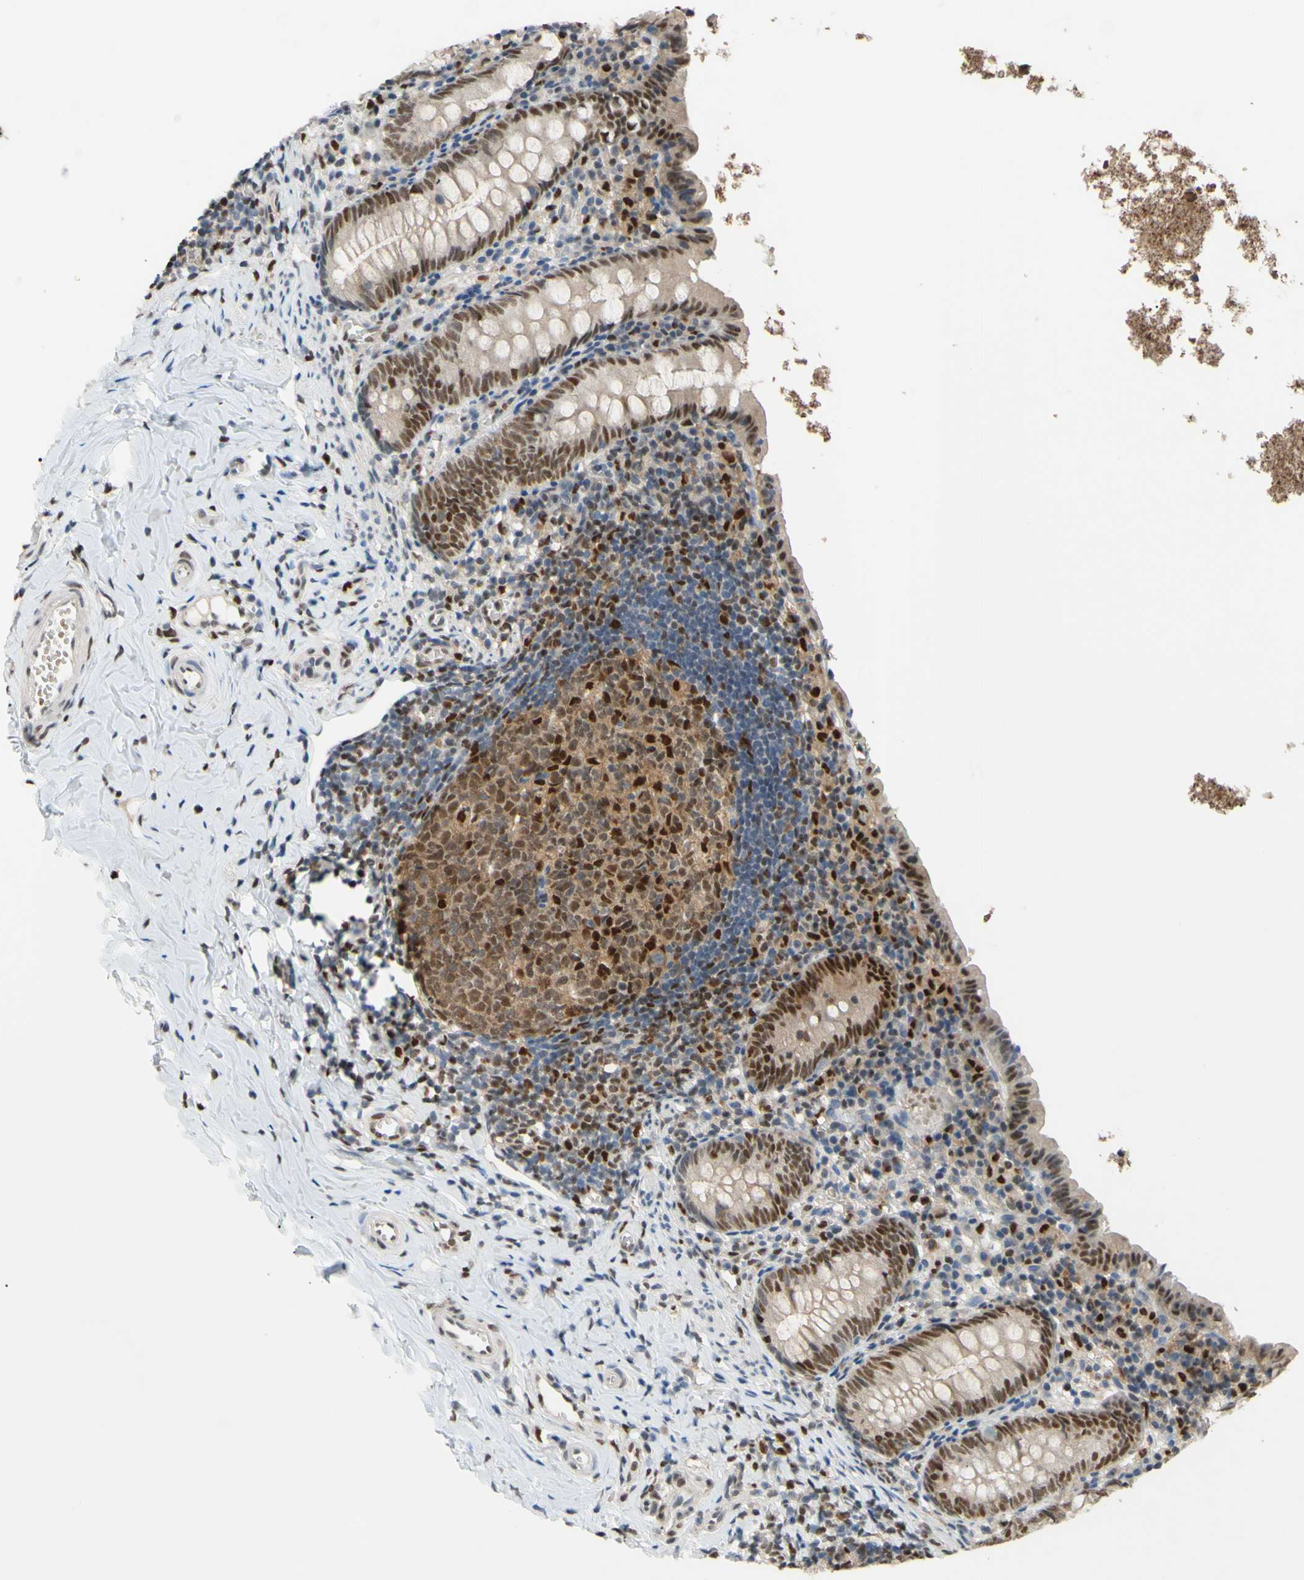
{"staining": {"intensity": "strong", "quantity": "25%-75%", "location": "cytoplasmic/membranous,nuclear"}, "tissue": "appendix", "cell_type": "Glandular cells", "image_type": "normal", "snomed": [{"axis": "morphology", "description": "Normal tissue, NOS"}, {"axis": "topography", "description": "Appendix"}], "caption": "Appendix stained for a protein (brown) displays strong cytoplasmic/membranous,nuclear positive expression in approximately 25%-75% of glandular cells.", "gene": "FKBP5", "patient": {"sex": "female", "age": 10}}